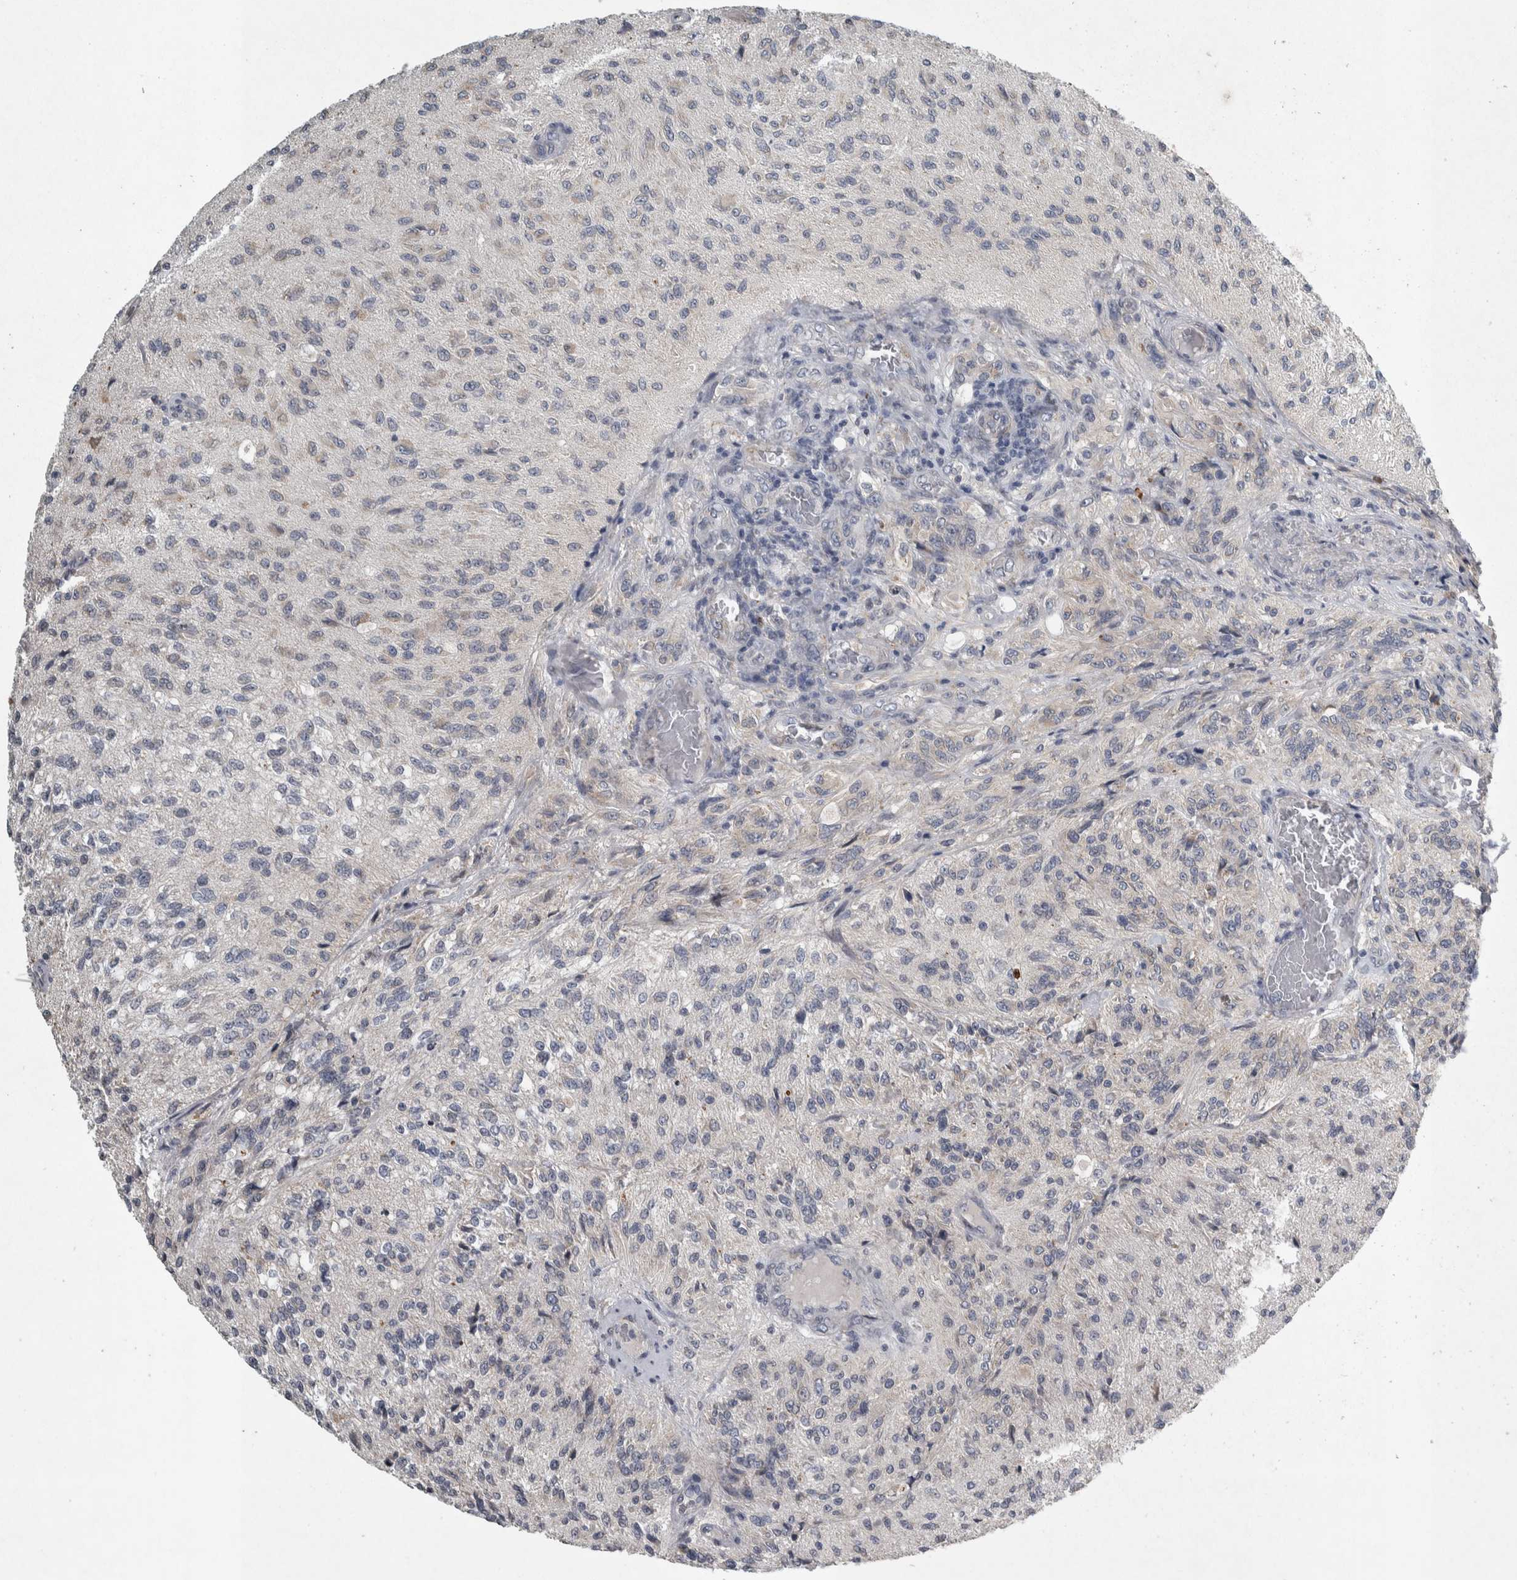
{"staining": {"intensity": "weak", "quantity": "<25%", "location": "cytoplasmic/membranous"}, "tissue": "glioma", "cell_type": "Tumor cells", "image_type": "cancer", "snomed": [{"axis": "morphology", "description": "Normal tissue, NOS"}, {"axis": "morphology", "description": "Glioma, malignant, High grade"}, {"axis": "topography", "description": "Cerebral cortex"}], "caption": "Human glioma stained for a protein using immunohistochemistry displays no positivity in tumor cells.", "gene": "SIGMAR1", "patient": {"sex": "male", "age": 77}}